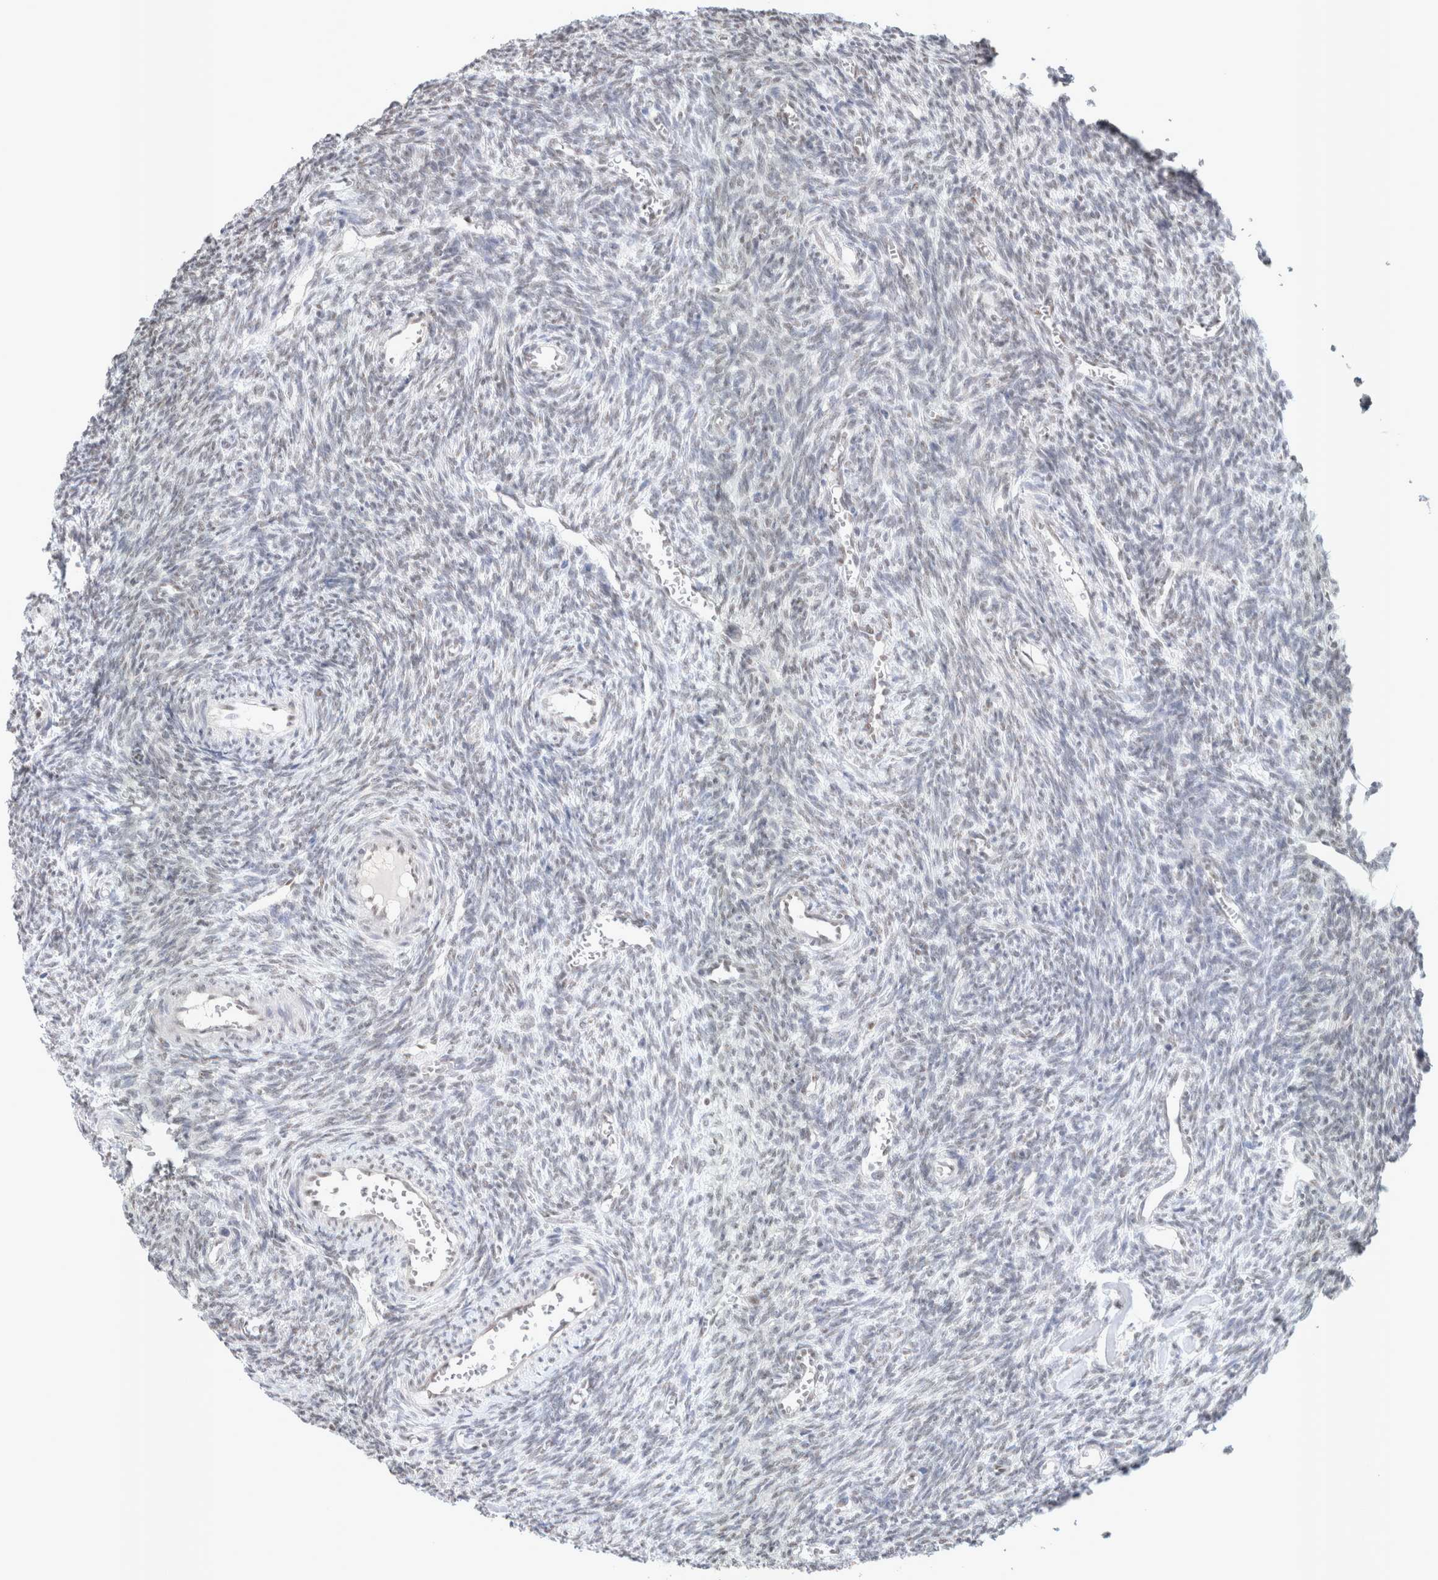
{"staining": {"intensity": "negative", "quantity": "none", "location": "none"}, "tissue": "ovary", "cell_type": "Follicle cells", "image_type": "normal", "snomed": [{"axis": "morphology", "description": "Normal tissue, NOS"}, {"axis": "topography", "description": "Ovary"}], "caption": "DAB (3,3'-diaminobenzidine) immunohistochemical staining of normal ovary shows no significant expression in follicle cells.", "gene": "TRMT12", "patient": {"sex": "female", "age": 27}}